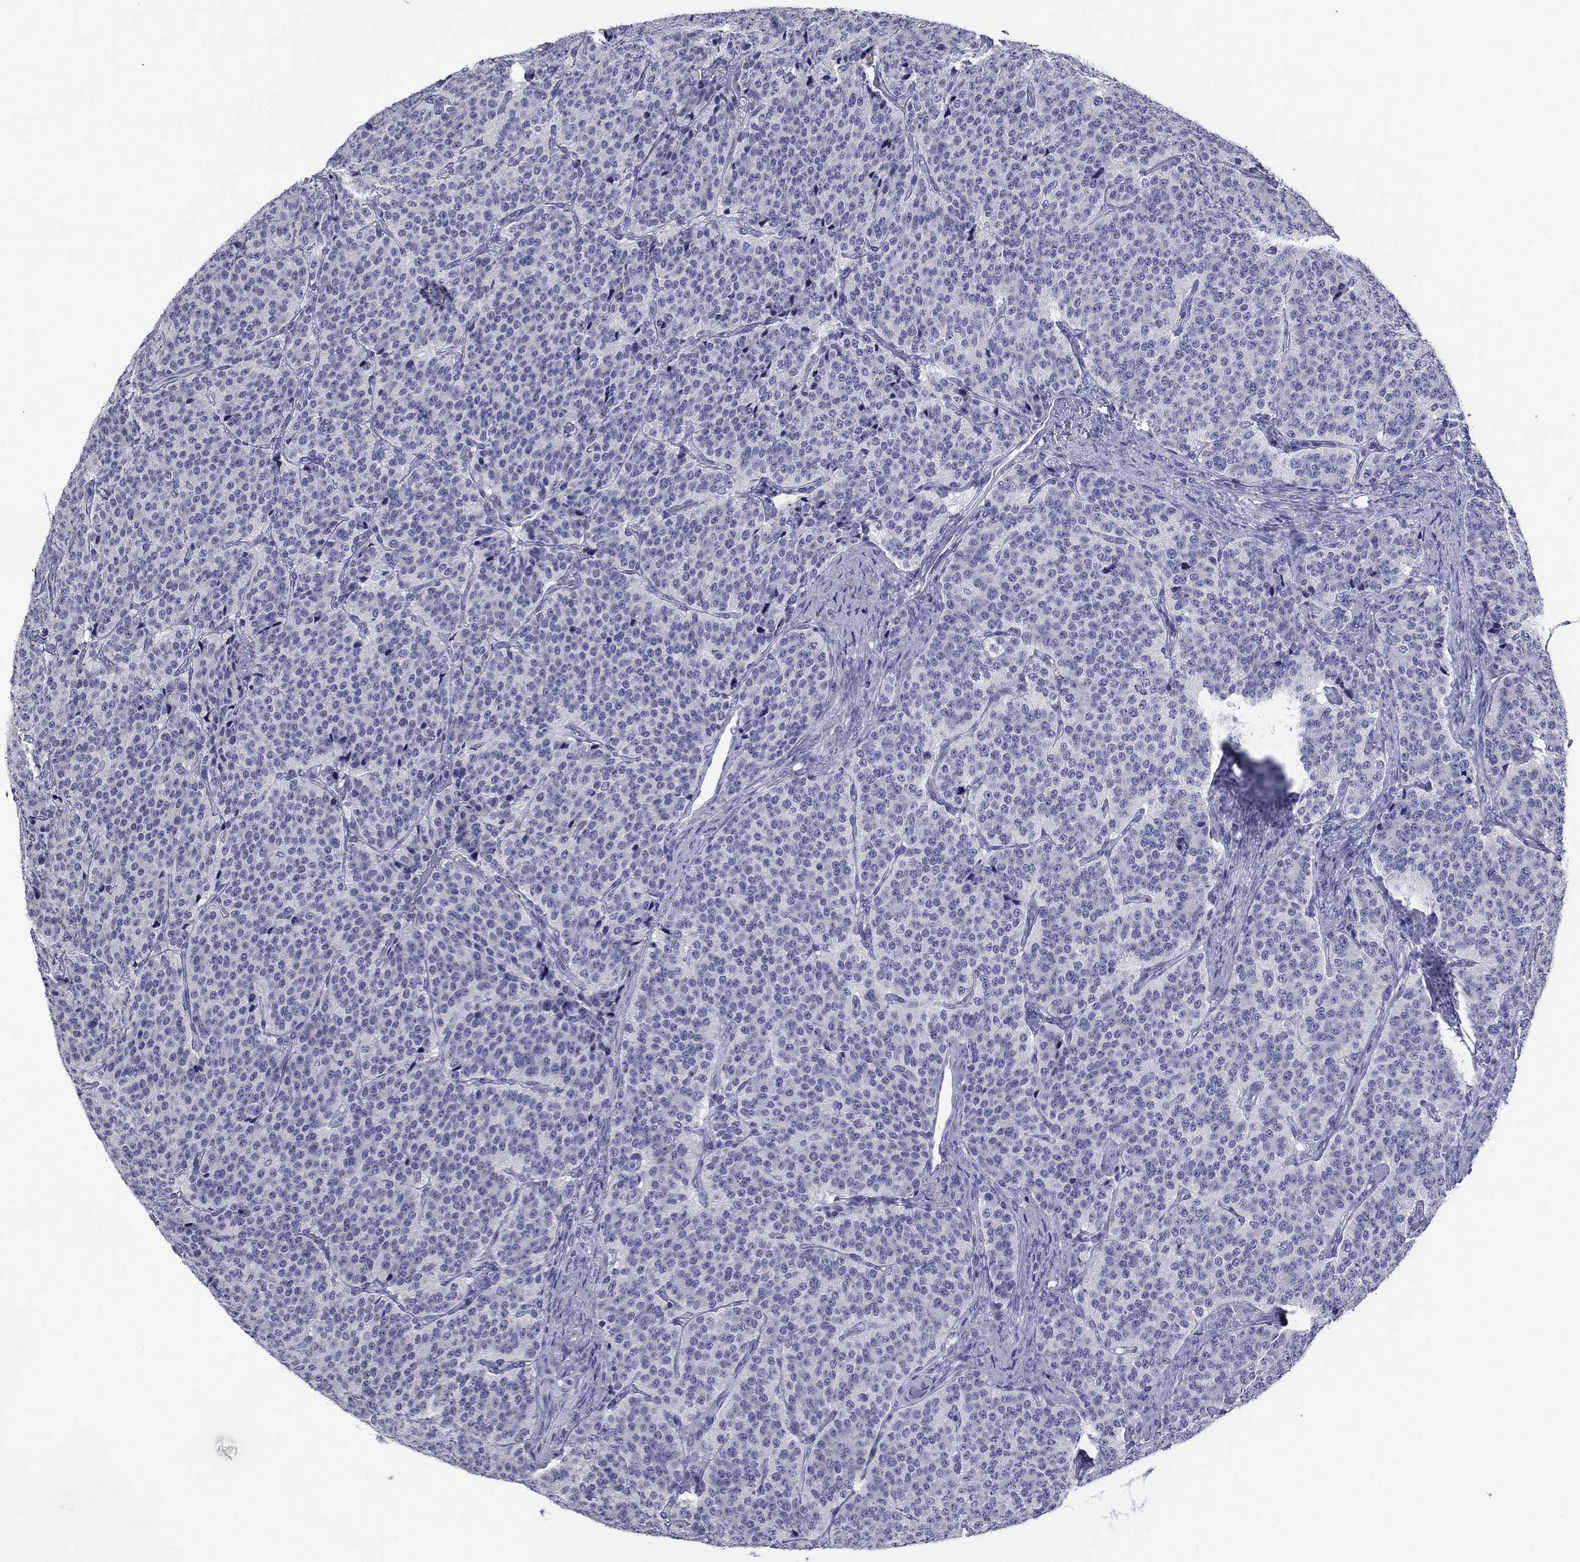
{"staining": {"intensity": "negative", "quantity": "none", "location": "none"}, "tissue": "carcinoid", "cell_type": "Tumor cells", "image_type": "cancer", "snomed": [{"axis": "morphology", "description": "Carcinoid, malignant, NOS"}, {"axis": "topography", "description": "Small intestine"}], "caption": "The image displays no significant staining in tumor cells of carcinoid. (Stains: DAB IHC with hematoxylin counter stain, Microscopy: brightfield microscopy at high magnification).", "gene": "ABCC2", "patient": {"sex": "female", "age": 58}}